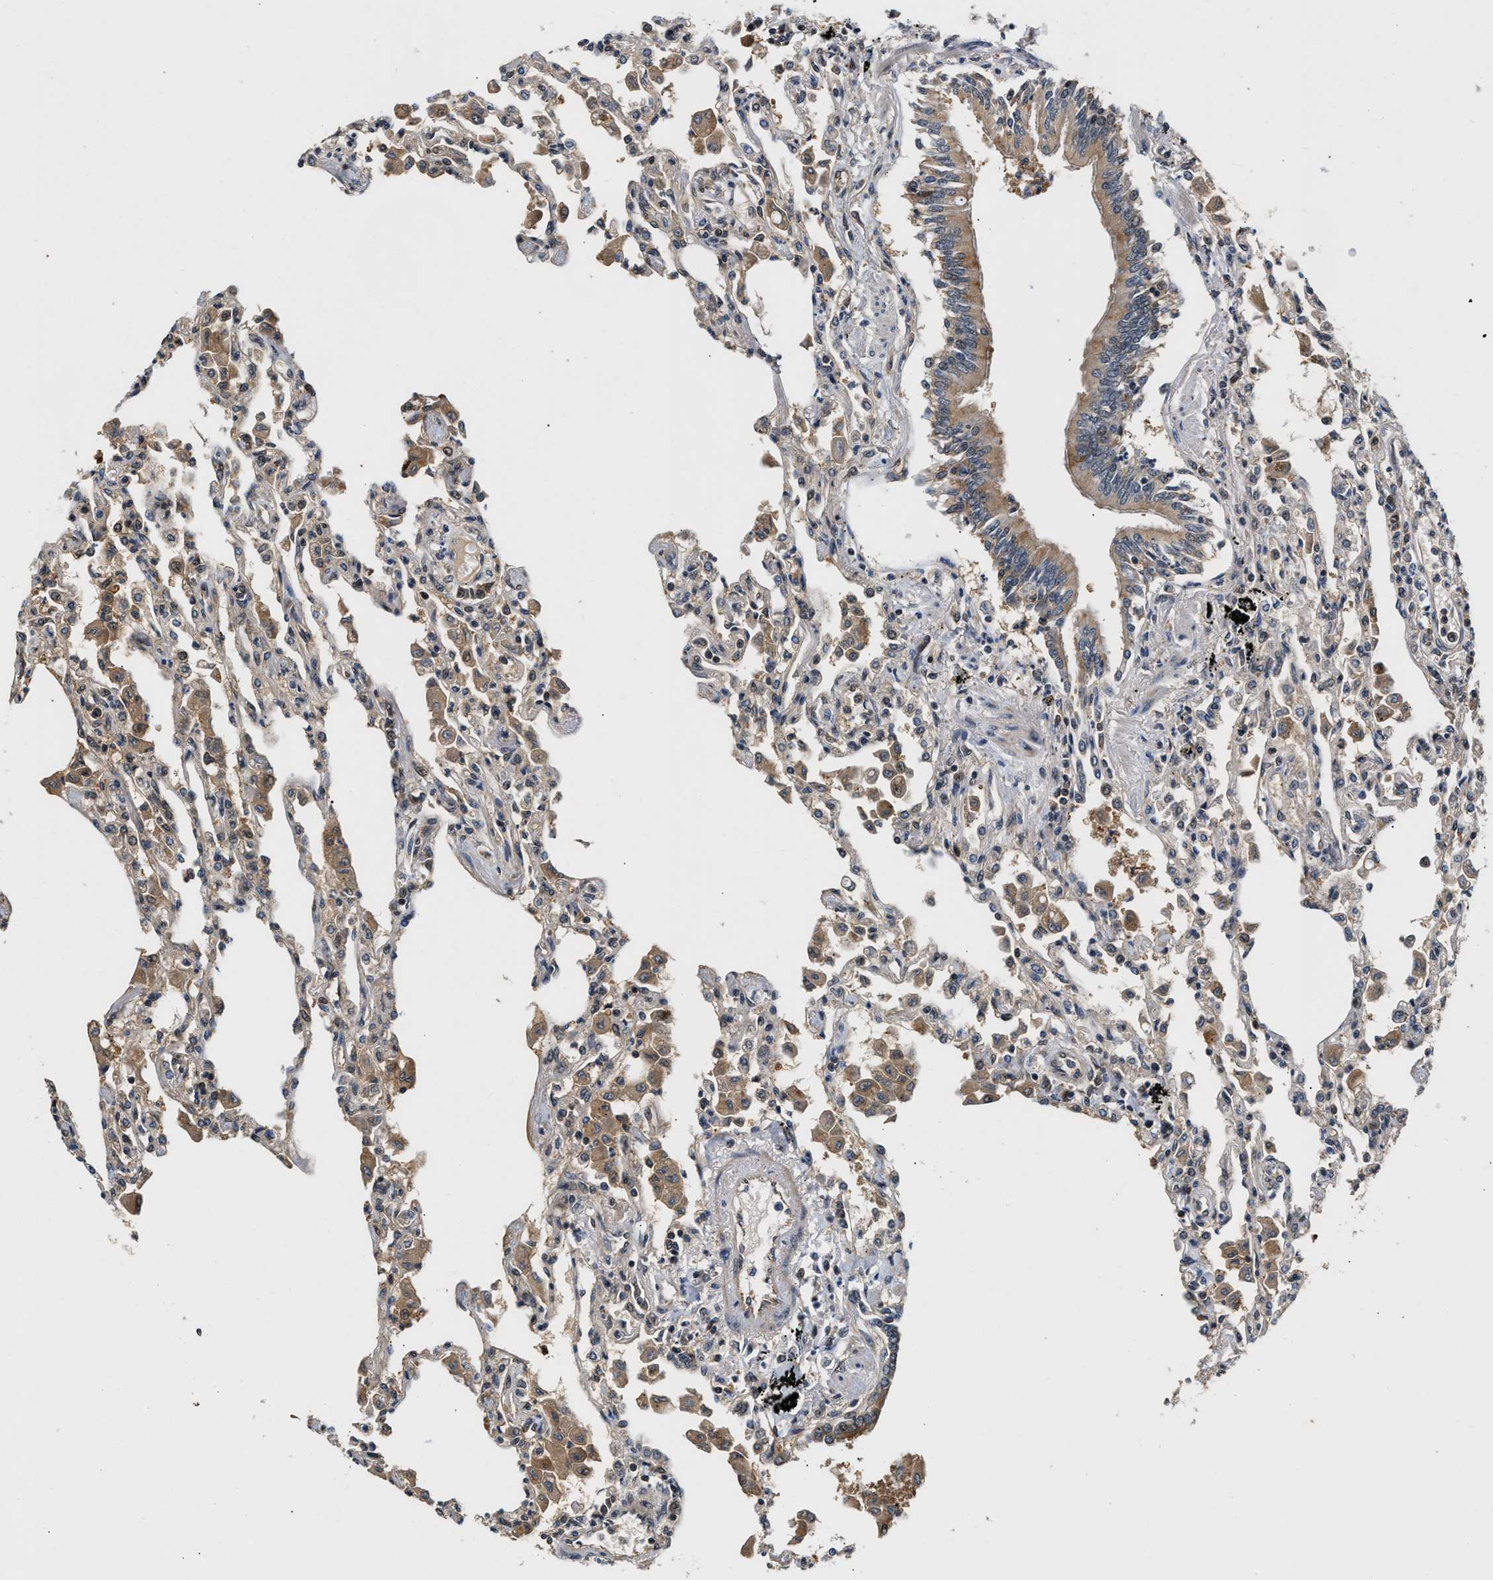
{"staining": {"intensity": "moderate", "quantity": "25%-75%", "location": "cytoplasmic/membranous"}, "tissue": "lung", "cell_type": "Alveolar cells", "image_type": "normal", "snomed": [{"axis": "morphology", "description": "Normal tissue, NOS"}, {"axis": "topography", "description": "Bronchus"}, {"axis": "topography", "description": "Lung"}], "caption": "Immunohistochemical staining of normal human lung reveals 25%-75% levels of moderate cytoplasmic/membranous protein positivity in approximately 25%-75% of alveolar cells. (Brightfield microscopy of DAB IHC at high magnification).", "gene": "TUT7", "patient": {"sex": "female", "age": 49}}